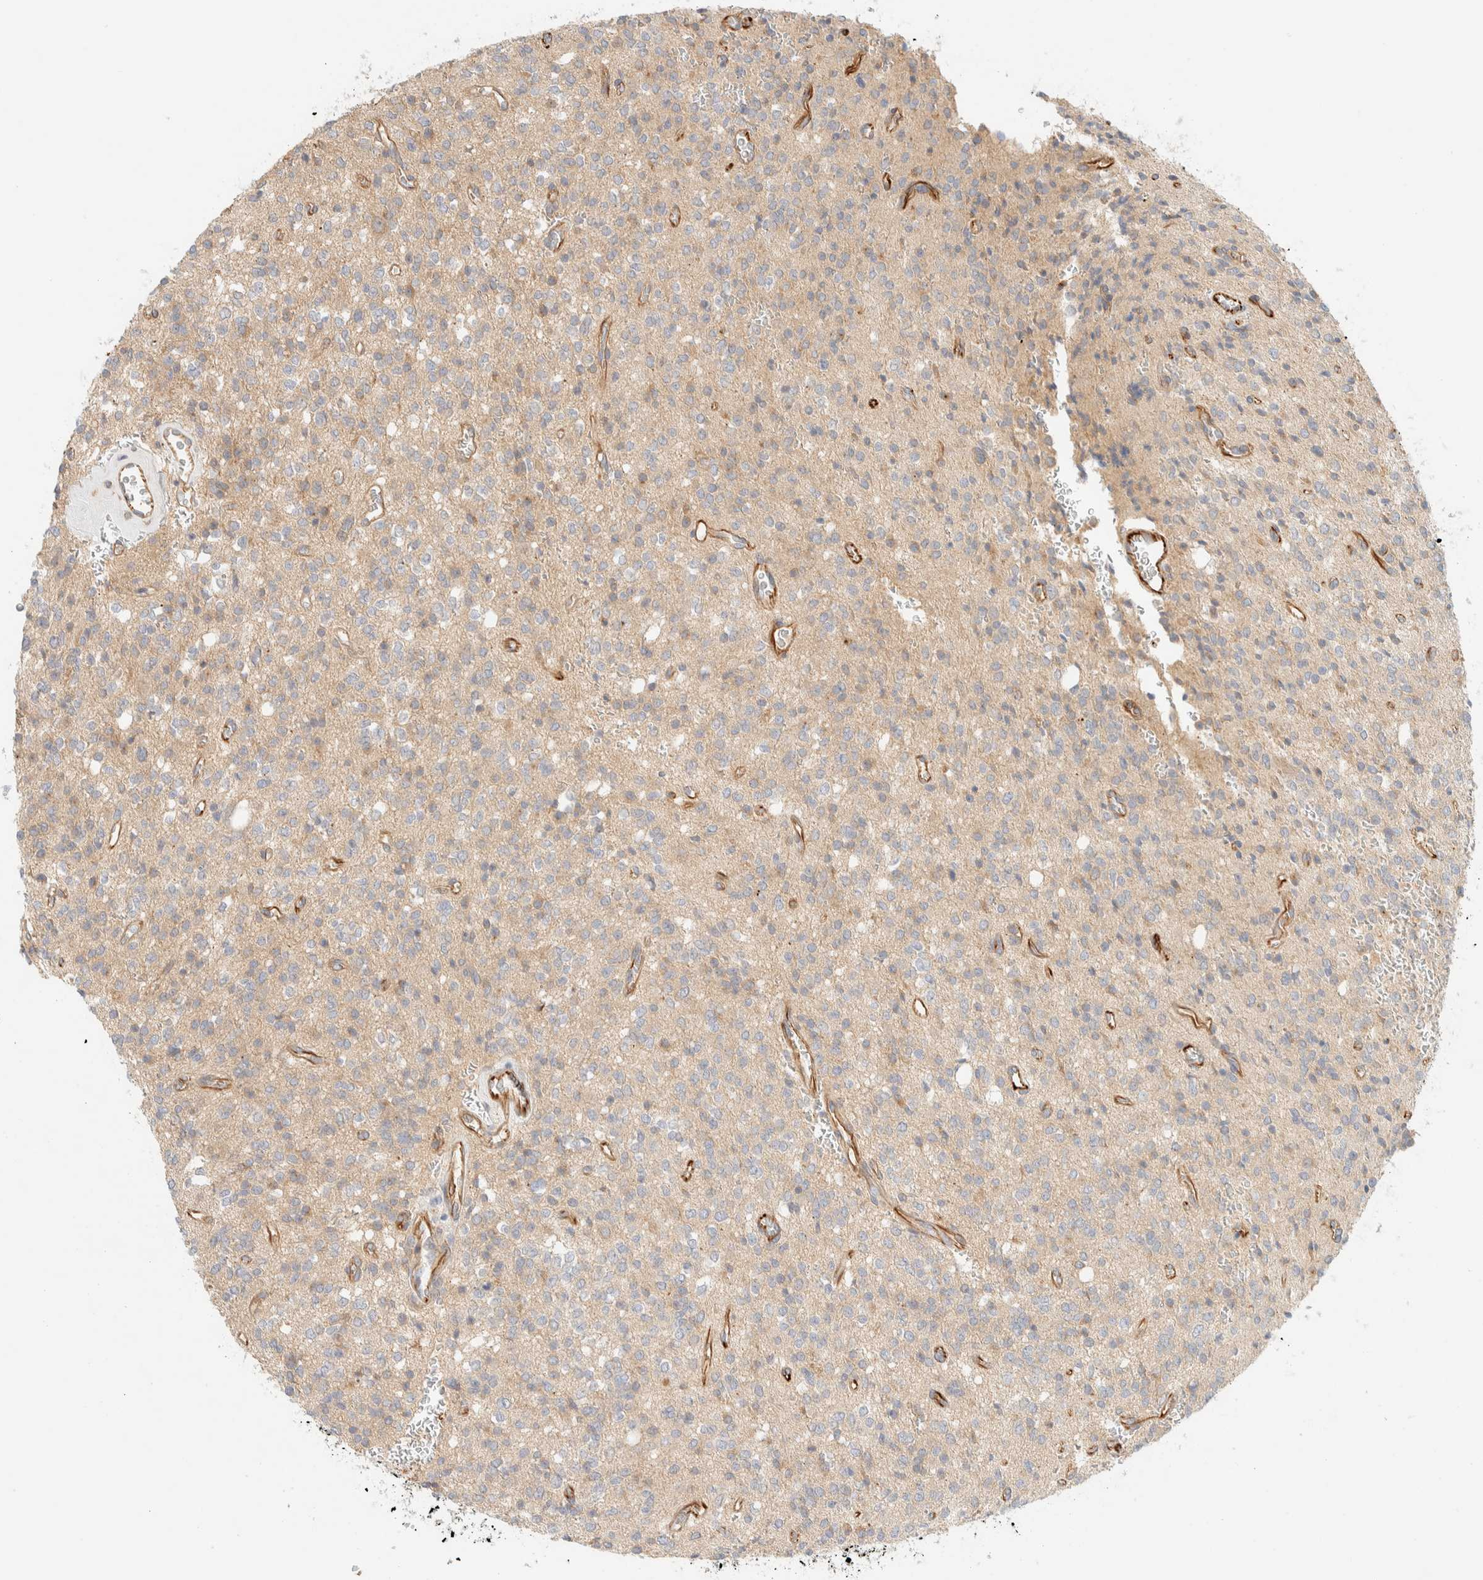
{"staining": {"intensity": "weak", "quantity": ">75%", "location": "cytoplasmic/membranous"}, "tissue": "glioma", "cell_type": "Tumor cells", "image_type": "cancer", "snomed": [{"axis": "morphology", "description": "Glioma, malignant, High grade"}, {"axis": "topography", "description": "Brain"}], "caption": "Weak cytoplasmic/membranous protein staining is seen in about >75% of tumor cells in glioma. (DAB (3,3'-diaminobenzidine) IHC with brightfield microscopy, high magnification).", "gene": "FAT1", "patient": {"sex": "male", "age": 34}}